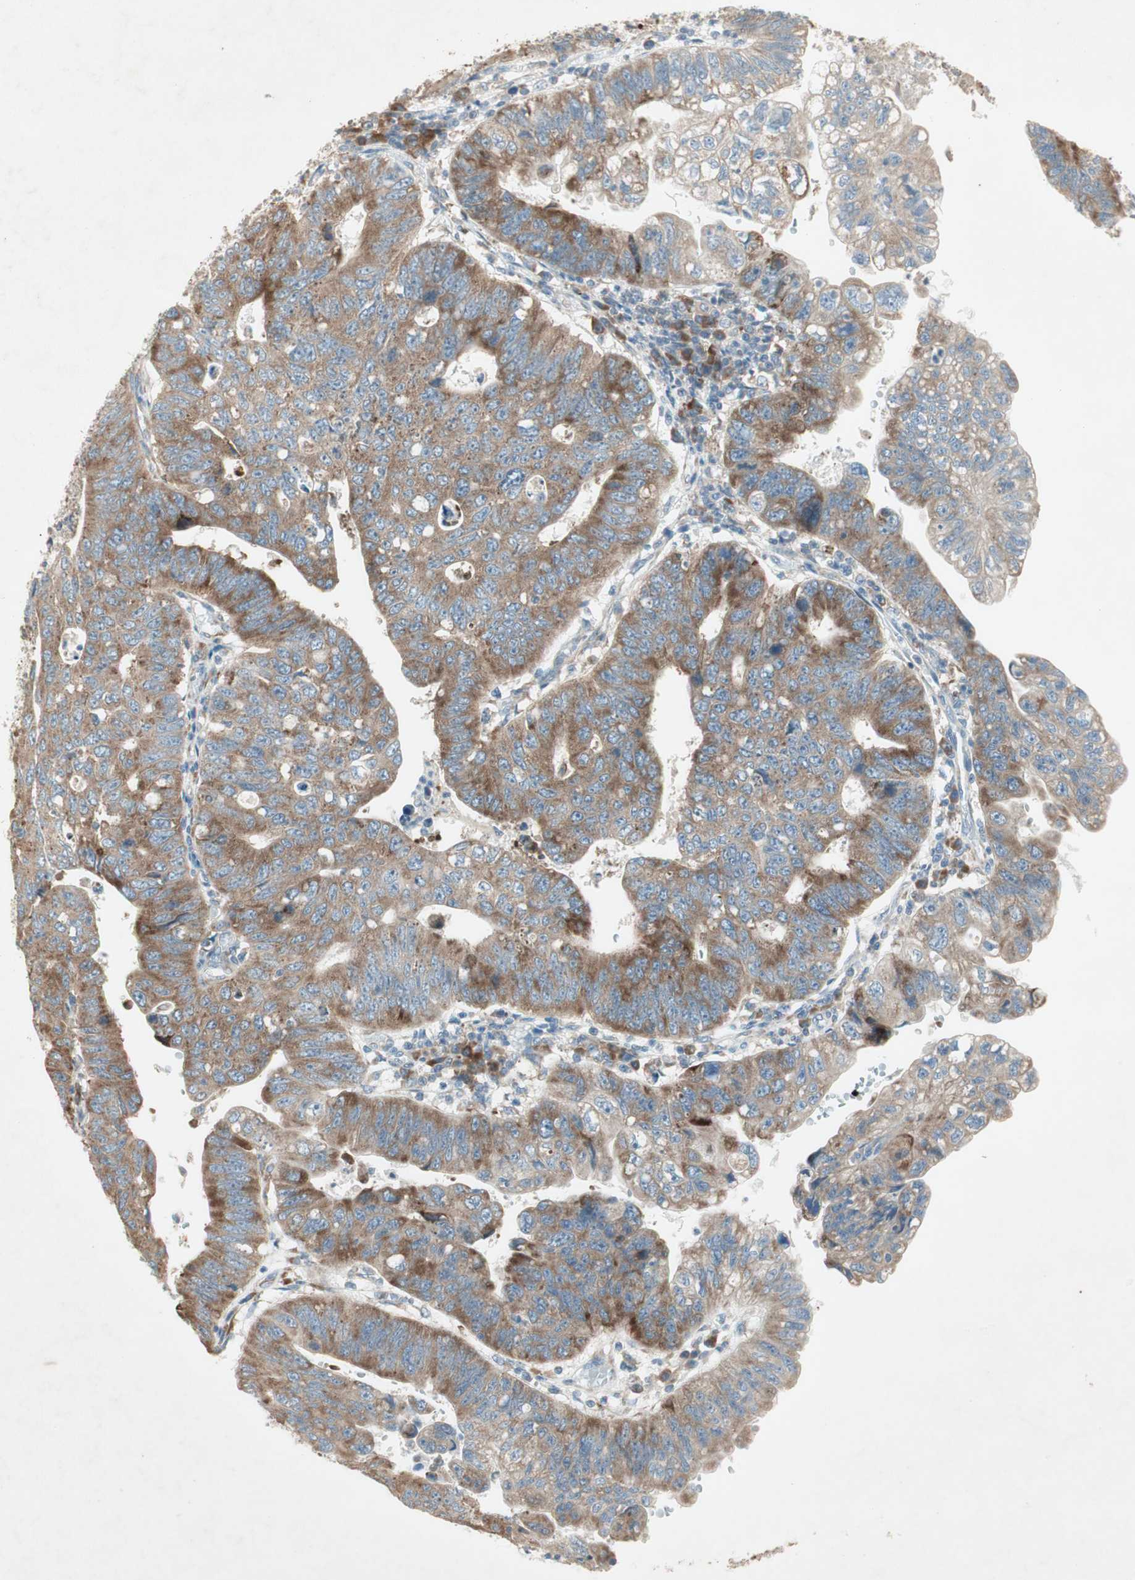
{"staining": {"intensity": "moderate", "quantity": ">75%", "location": "cytoplasmic/membranous"}, "tissue": "stomach cancer", "cell_type": "Tumor cells", "image_type": "cancer", "snomed": [{"axis": "morphology", "description": "Adenocarcinoma, NOS"}, {"axis": "topography", "description": "Stomach"}], "caption": "Stomach cancer (adenocarcinoma) stained for a protein exhibits moderate cytoplasmic/membranous positivity in tumor cells.", "gene": "RPL23", "patient": {"sex": "male", "age": 59}}